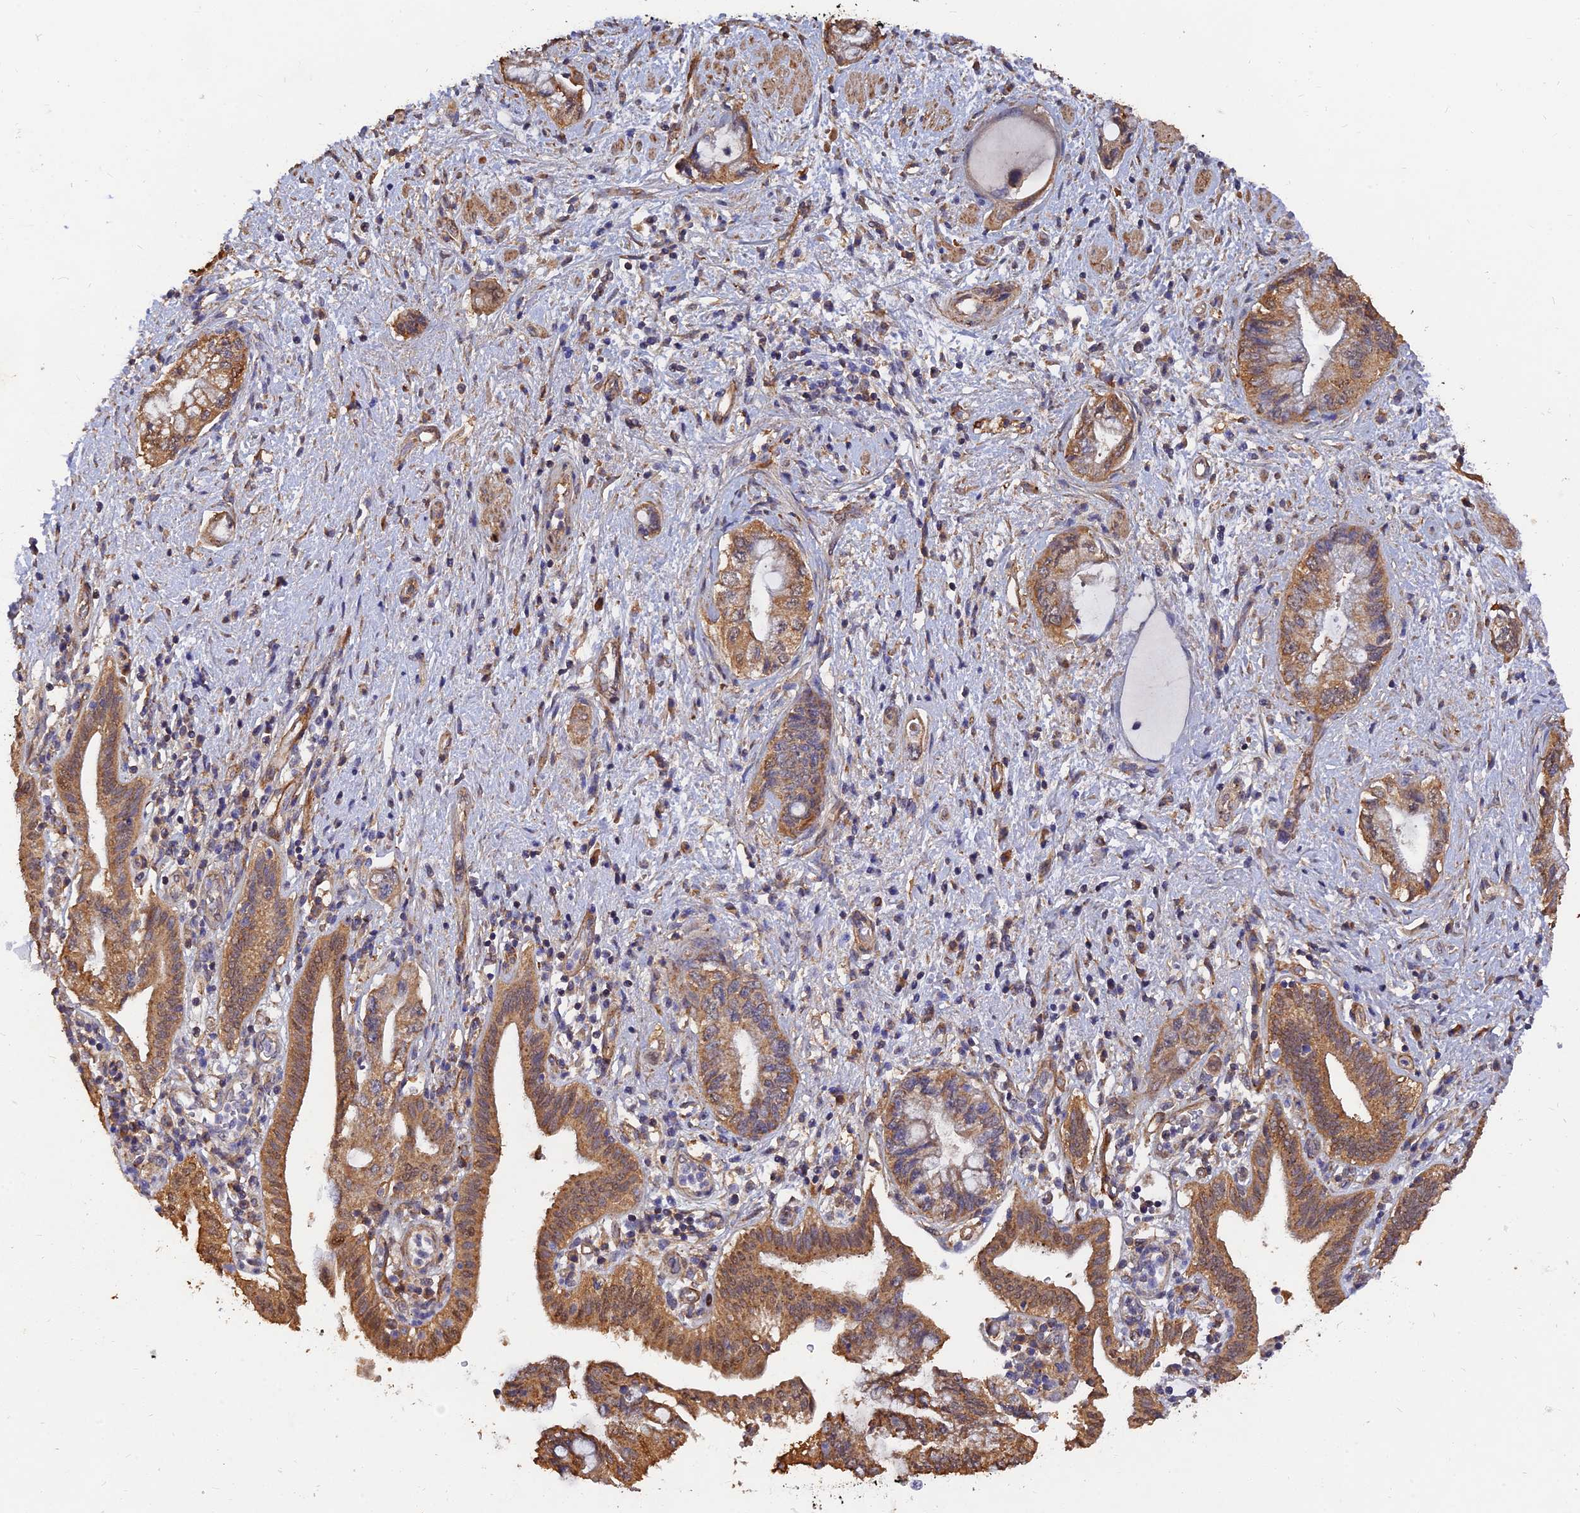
{"staining": {"intensity": "moderate", "quantity": ">75%", "location": "cytoplasmic/membranous"}, "tissue": "pancreatic cancer", "cell_type": "Tumor cells", "image_type": "cancer", "snomed": [{"axis": "morphology", "description": "Adenocarcinoma, NOS"}, {"axis": "topography", "description": "Pancreas"}], "caption": "Moderate cytoplasmic/membranous positivity is seen in approximately >75% of tumor cells in pancreatic cancer (adenocarcinoma). (Brightfield microscopy of DAB IHC at high magnification).", "gene": "SLC38A11", "patient": {"sex": "female", "age": 73}}